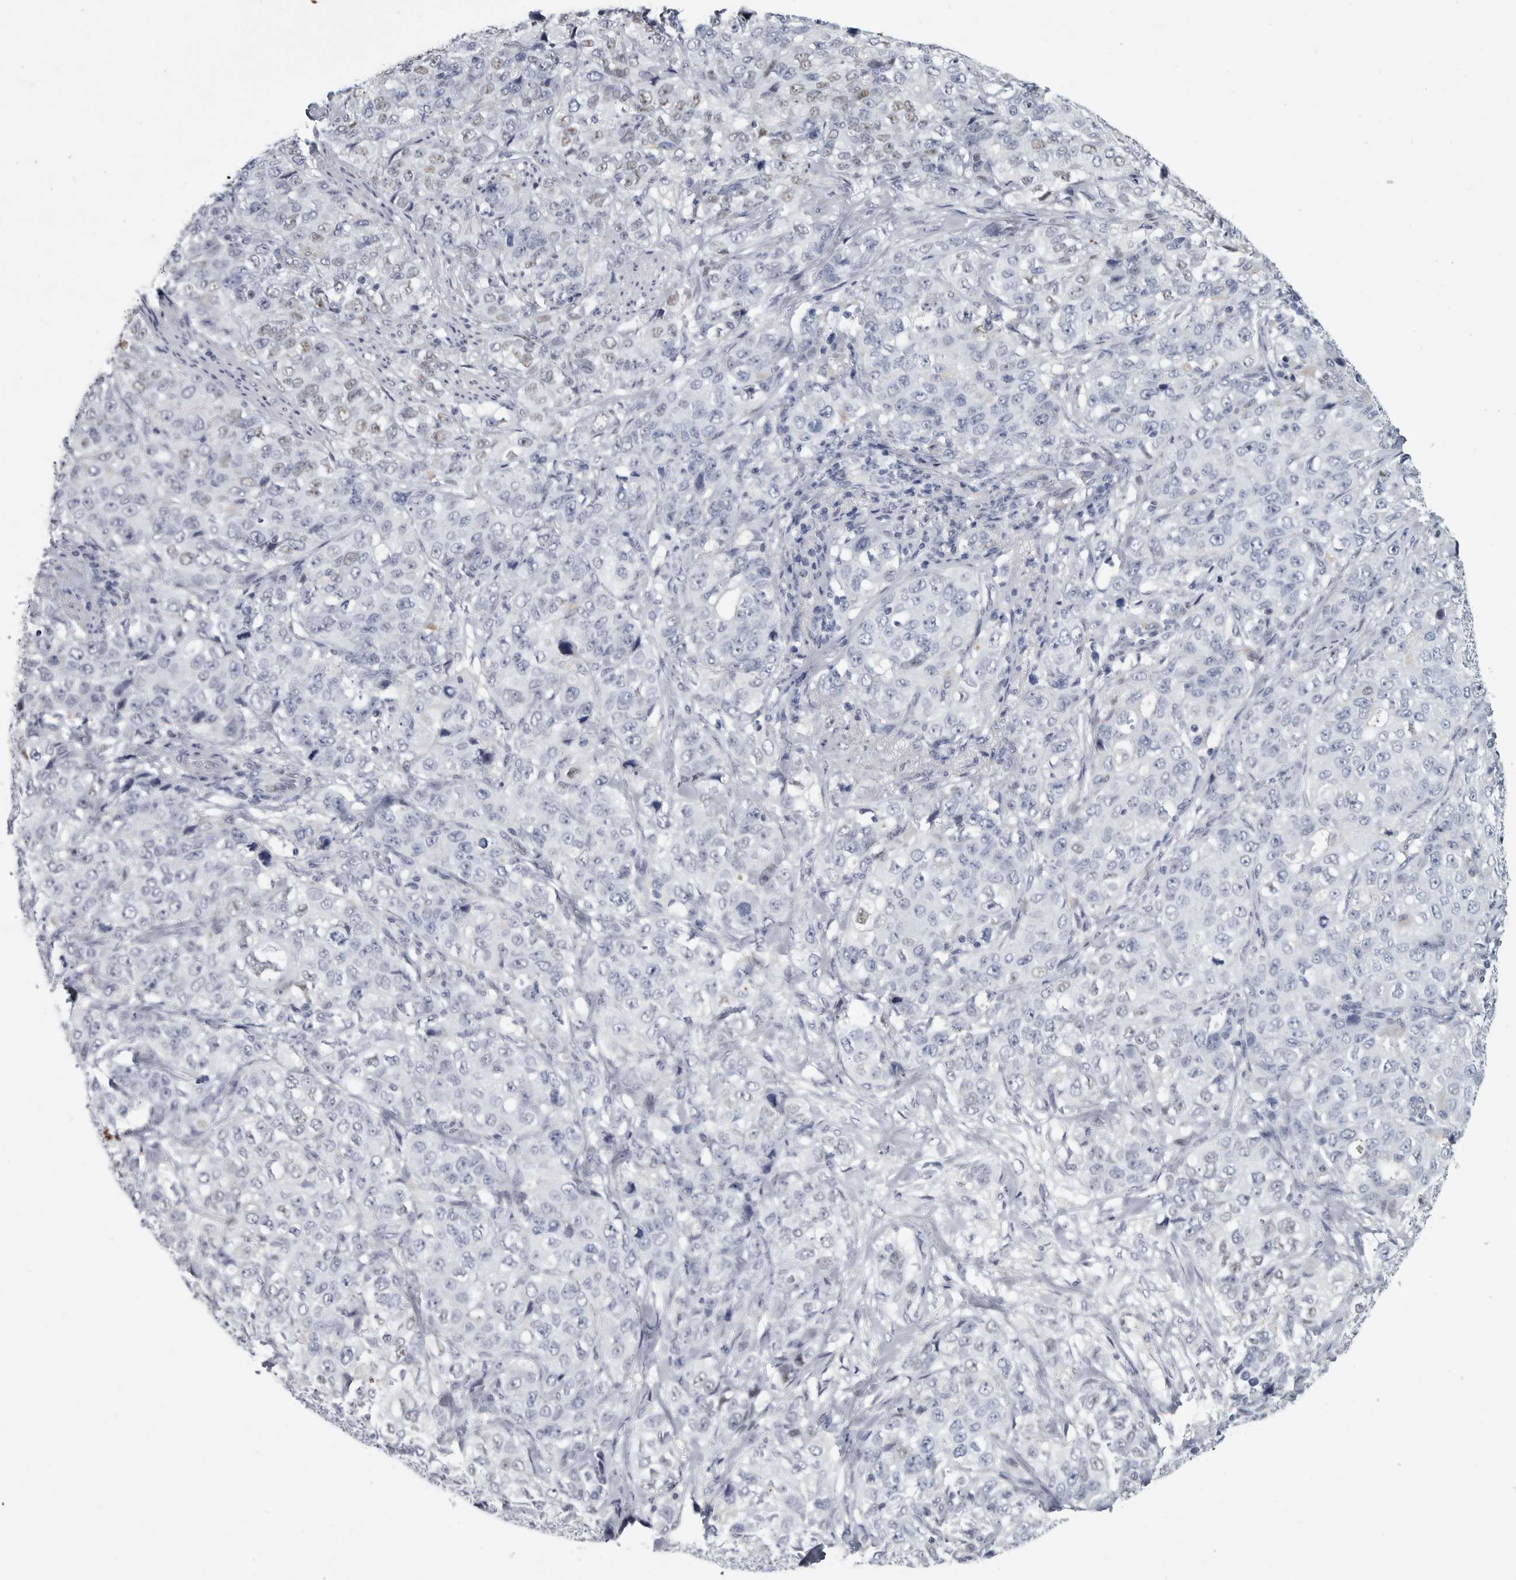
{"staining": {"intensity": "negative", "quantity": "none", "location": "none"}, "tissue": "stomach cancer", "cell_type": "Tumor cells", "image_type": "cancer", "snomed": [{"axis": "morphology", "description": "Adenocarcinoma, NOS"}, {"axis": "topography", "description": "Stomach"}], "caption": "Micrograph shows no significant protein positivity in tumor cells of adenocarcinoma (stomach).", "gene": "WRAP73", "patient": {"sex": "male", "age": 48}}